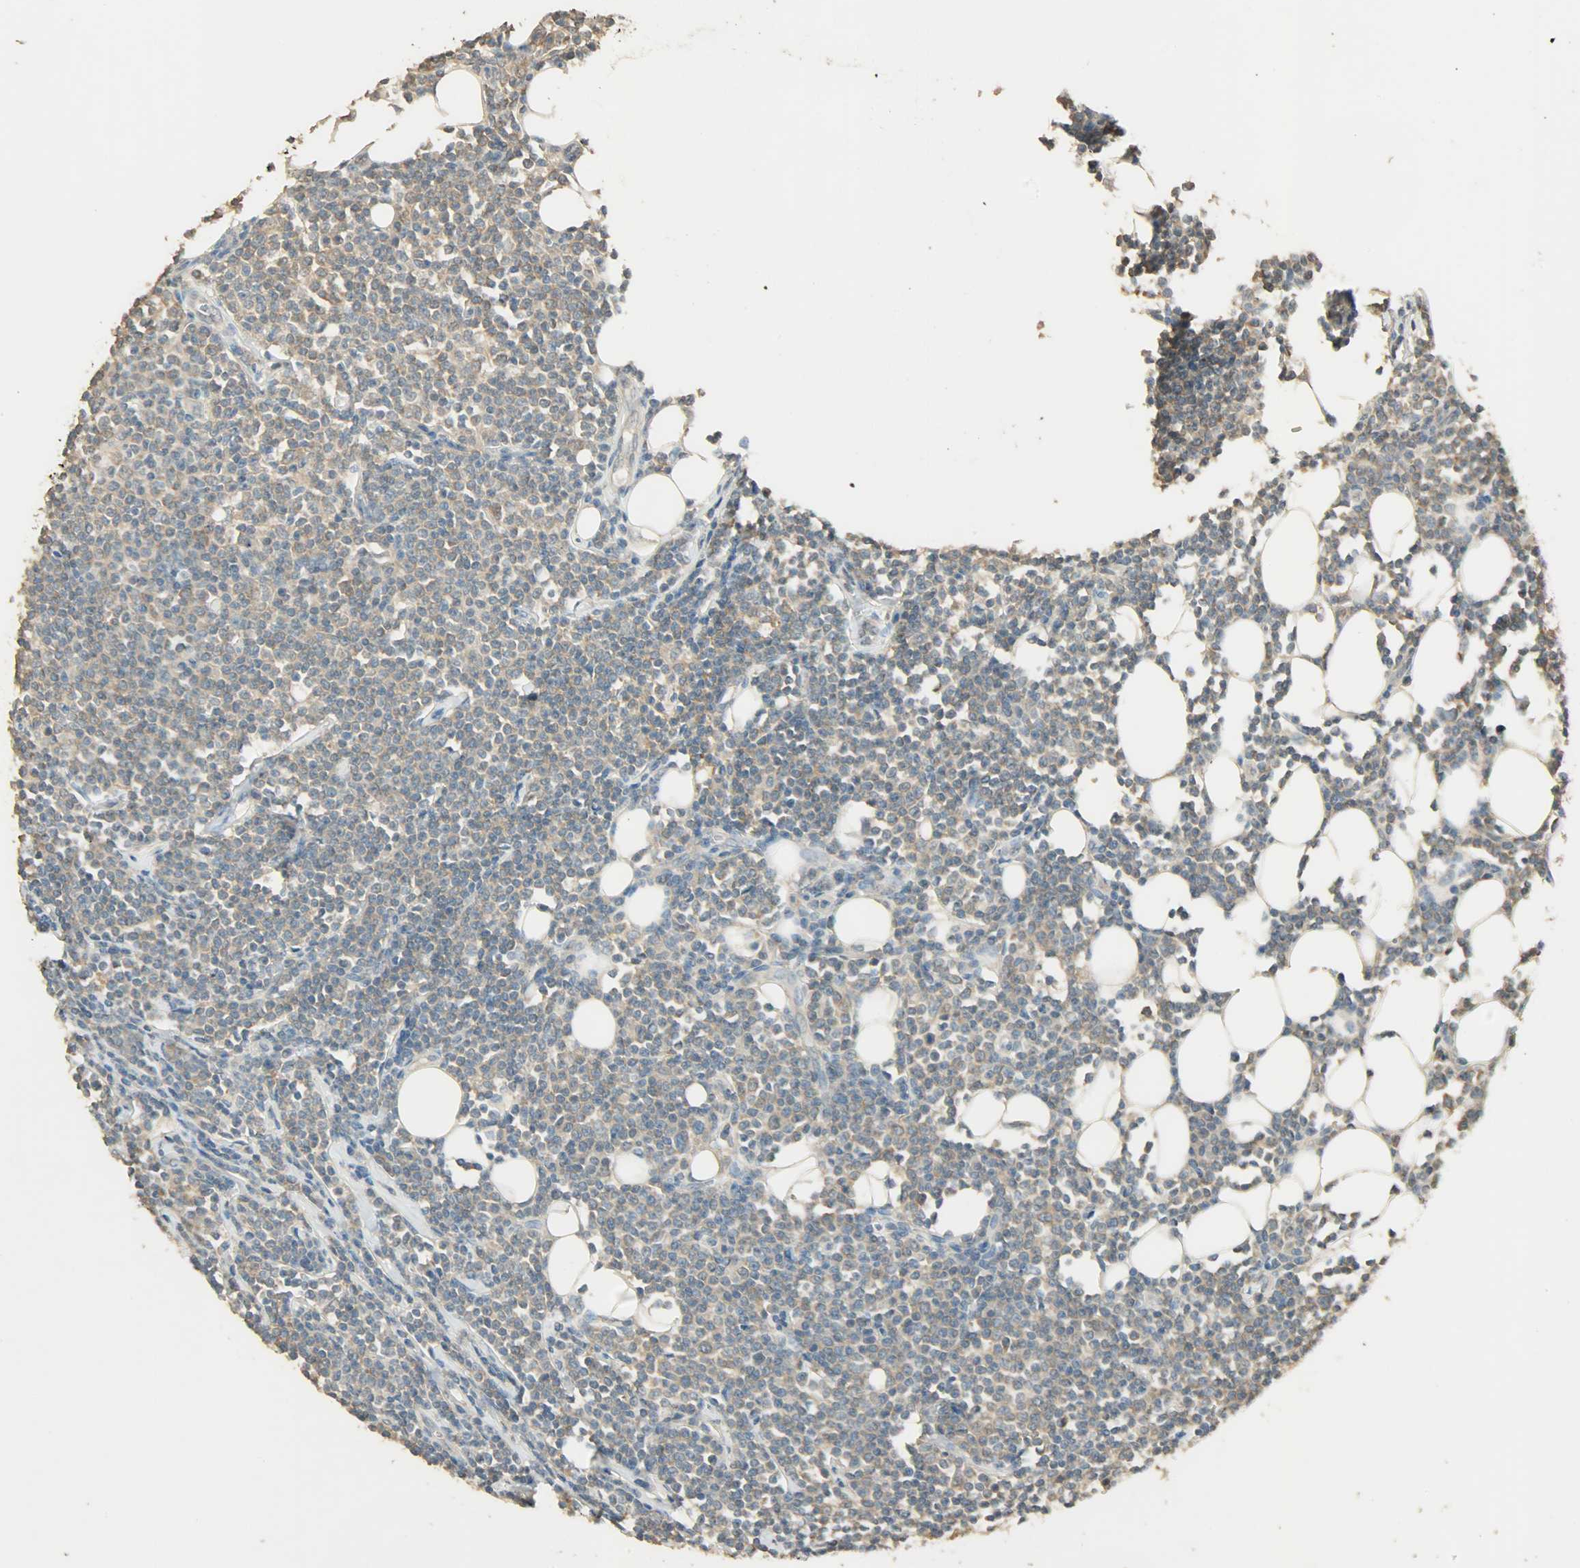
{"staining": {"intensity": "weak", "quantity": ">75%", "location": "cytoplasmic/membranous"}, "tissue": "lymphoma", "cell_type": "Tumor cells", "image_type": "cancer", "snomed": [{"axis": "morphology", "description": "Malignant lymphoma, non-Hodgkin's type, Low grade"}, {"axis": "topography", "description": "Soft tissue"}], "caption": "Immunohistochemistry (IHC) staining of lymphoma, which shows low levels of weak cytoplasmic/membranous expression in approximately >75% of tumor cells indicating weak cytoplasmic/membranous protein staining. The staining was performed using DAB (3,3'-diaminobenzidine) (brown) for protein detection and nuclei were counterstained in hematoxylin (blue).", "gene": "PRMT5", "patient": {"sex": "male", "age": 92}}